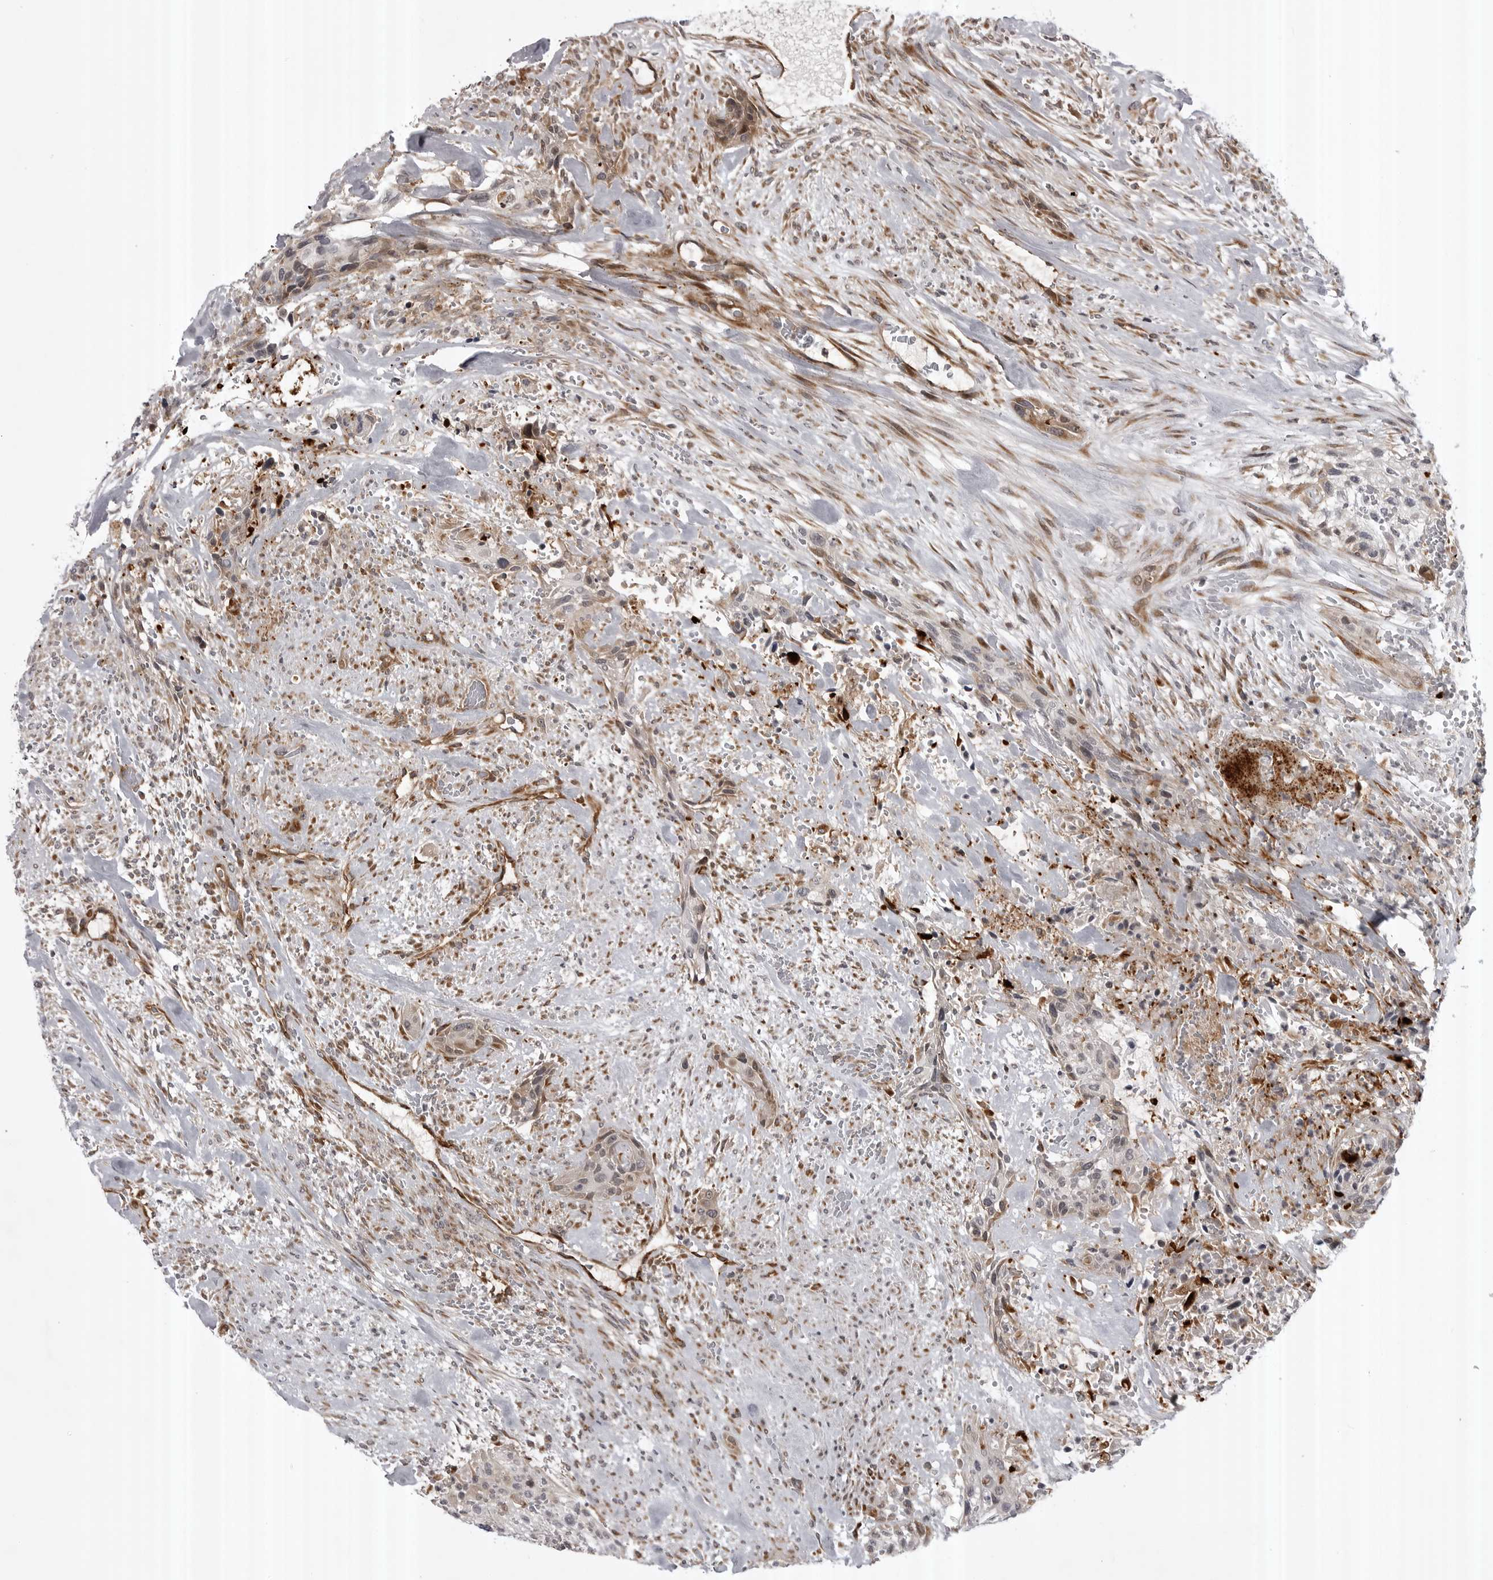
{"staining": {"intensity": "weak", "quantity": "<25%", "location": "cytoplasmic/membranous"}, "tissue": "urothelial cancer", "cell_type": "Tumor cells", "image_type": "cancer", "snomed": [{"axis": "morphology", "description": "Urothelial carcinoma, High grade"}, {"axis": "topography", "description": "Urinary bladder"}], "caption": "Immunohistochemistry micrograph of neoplastic tissue: human urothelial cancer stained with DAB (3,3'-diaminobenzidine) reveals no significant protein positivity in tumor cells.", "gene": "ABL1", "patient": {"sex": "male", "age": 35}}